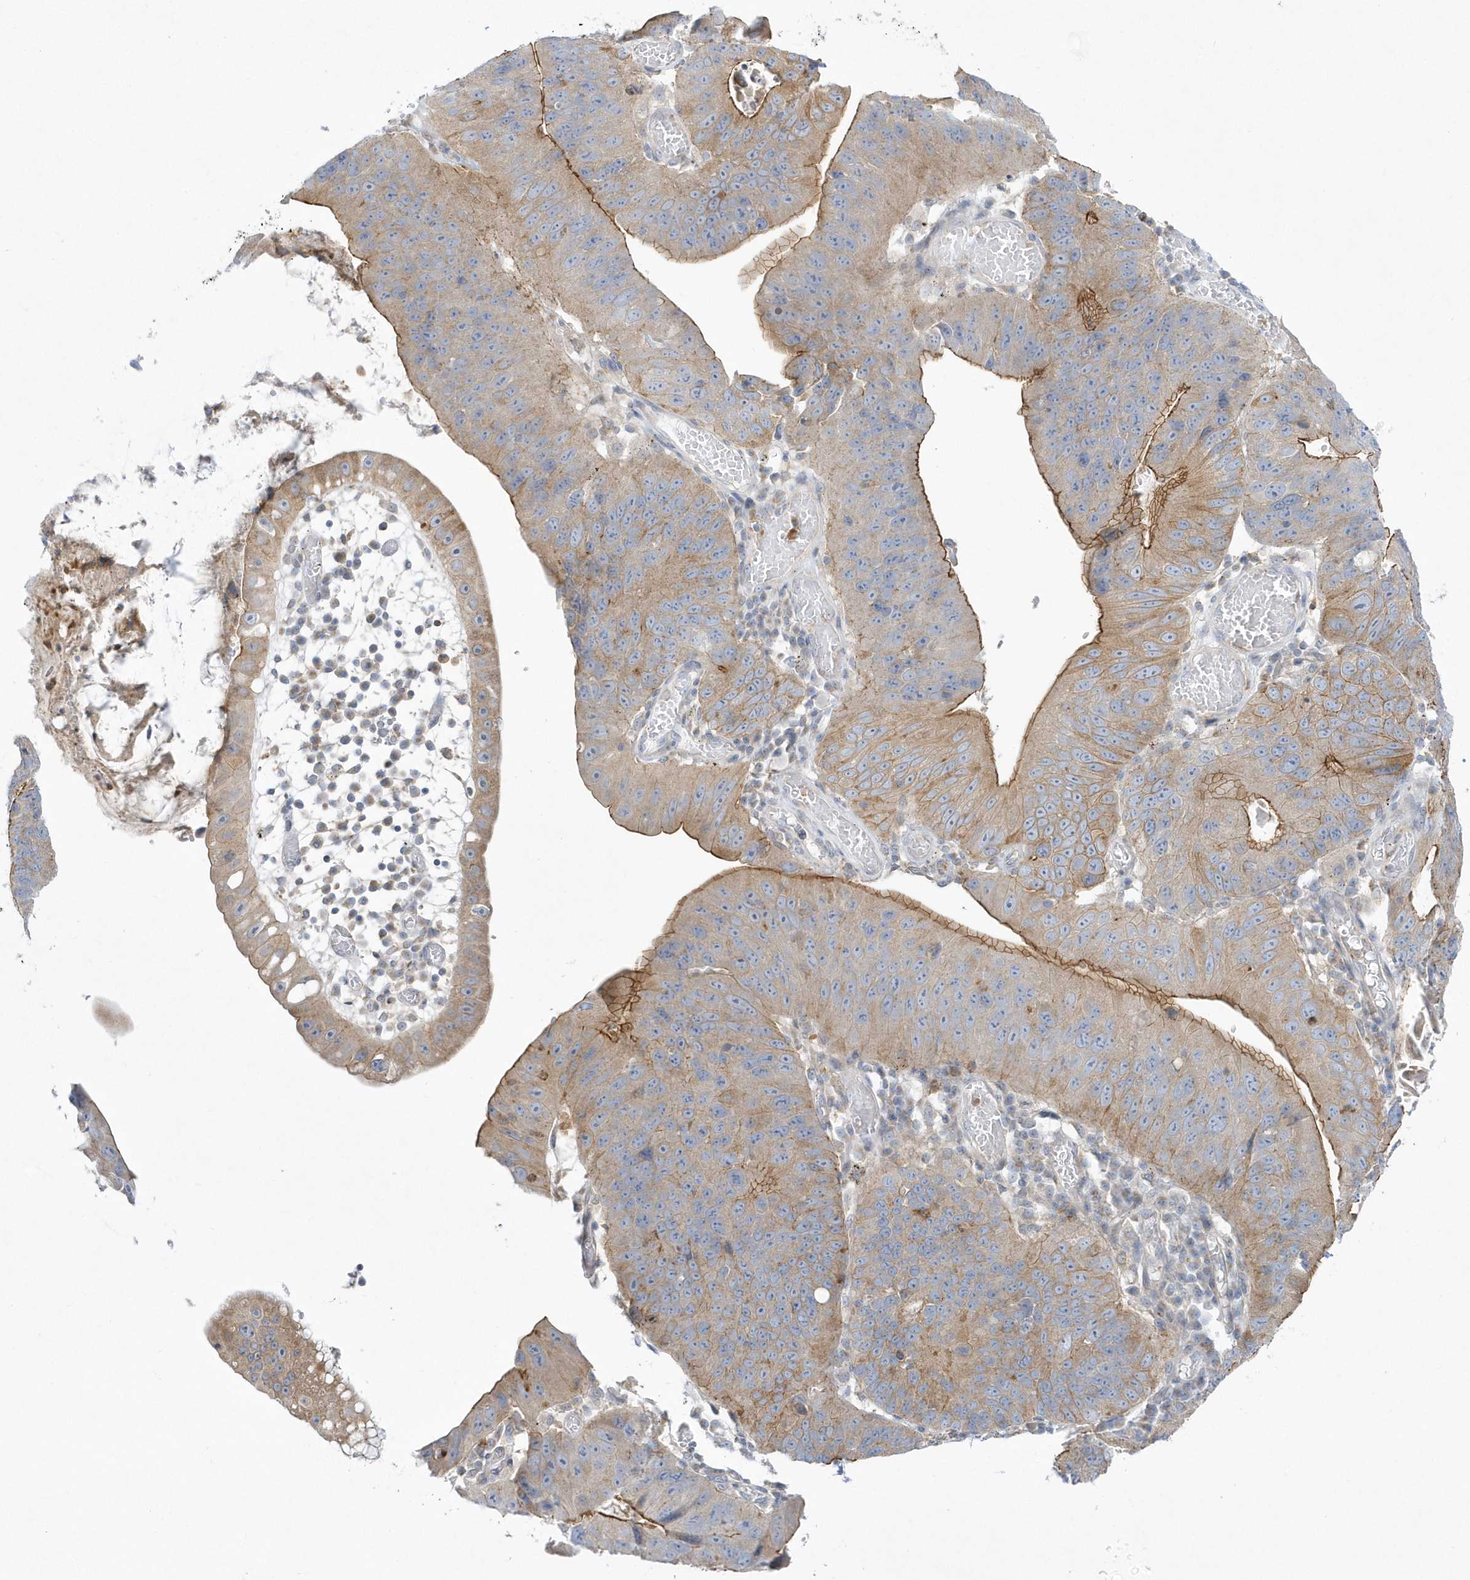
{"staining": {"intensity": "moderate", "quantity": ">75%", "location": "cytoplasmic/membranous"}, "tissue": "stomach cancer", "cell_type": "Tumor cells", "image_type": "cancer", "snomed": [{"axis": "morphology", "description": "Adenocarcinoma, NOS"}, {"axis": "topography", "description": "Stomach"}], "caption": "A brown stain shows moderate cytoplasmic/membranous positivity of a protein in stomach cancer tumor cells.", "gene": "DNAJC18", "patient": {"sex": "male", "age": 59}}